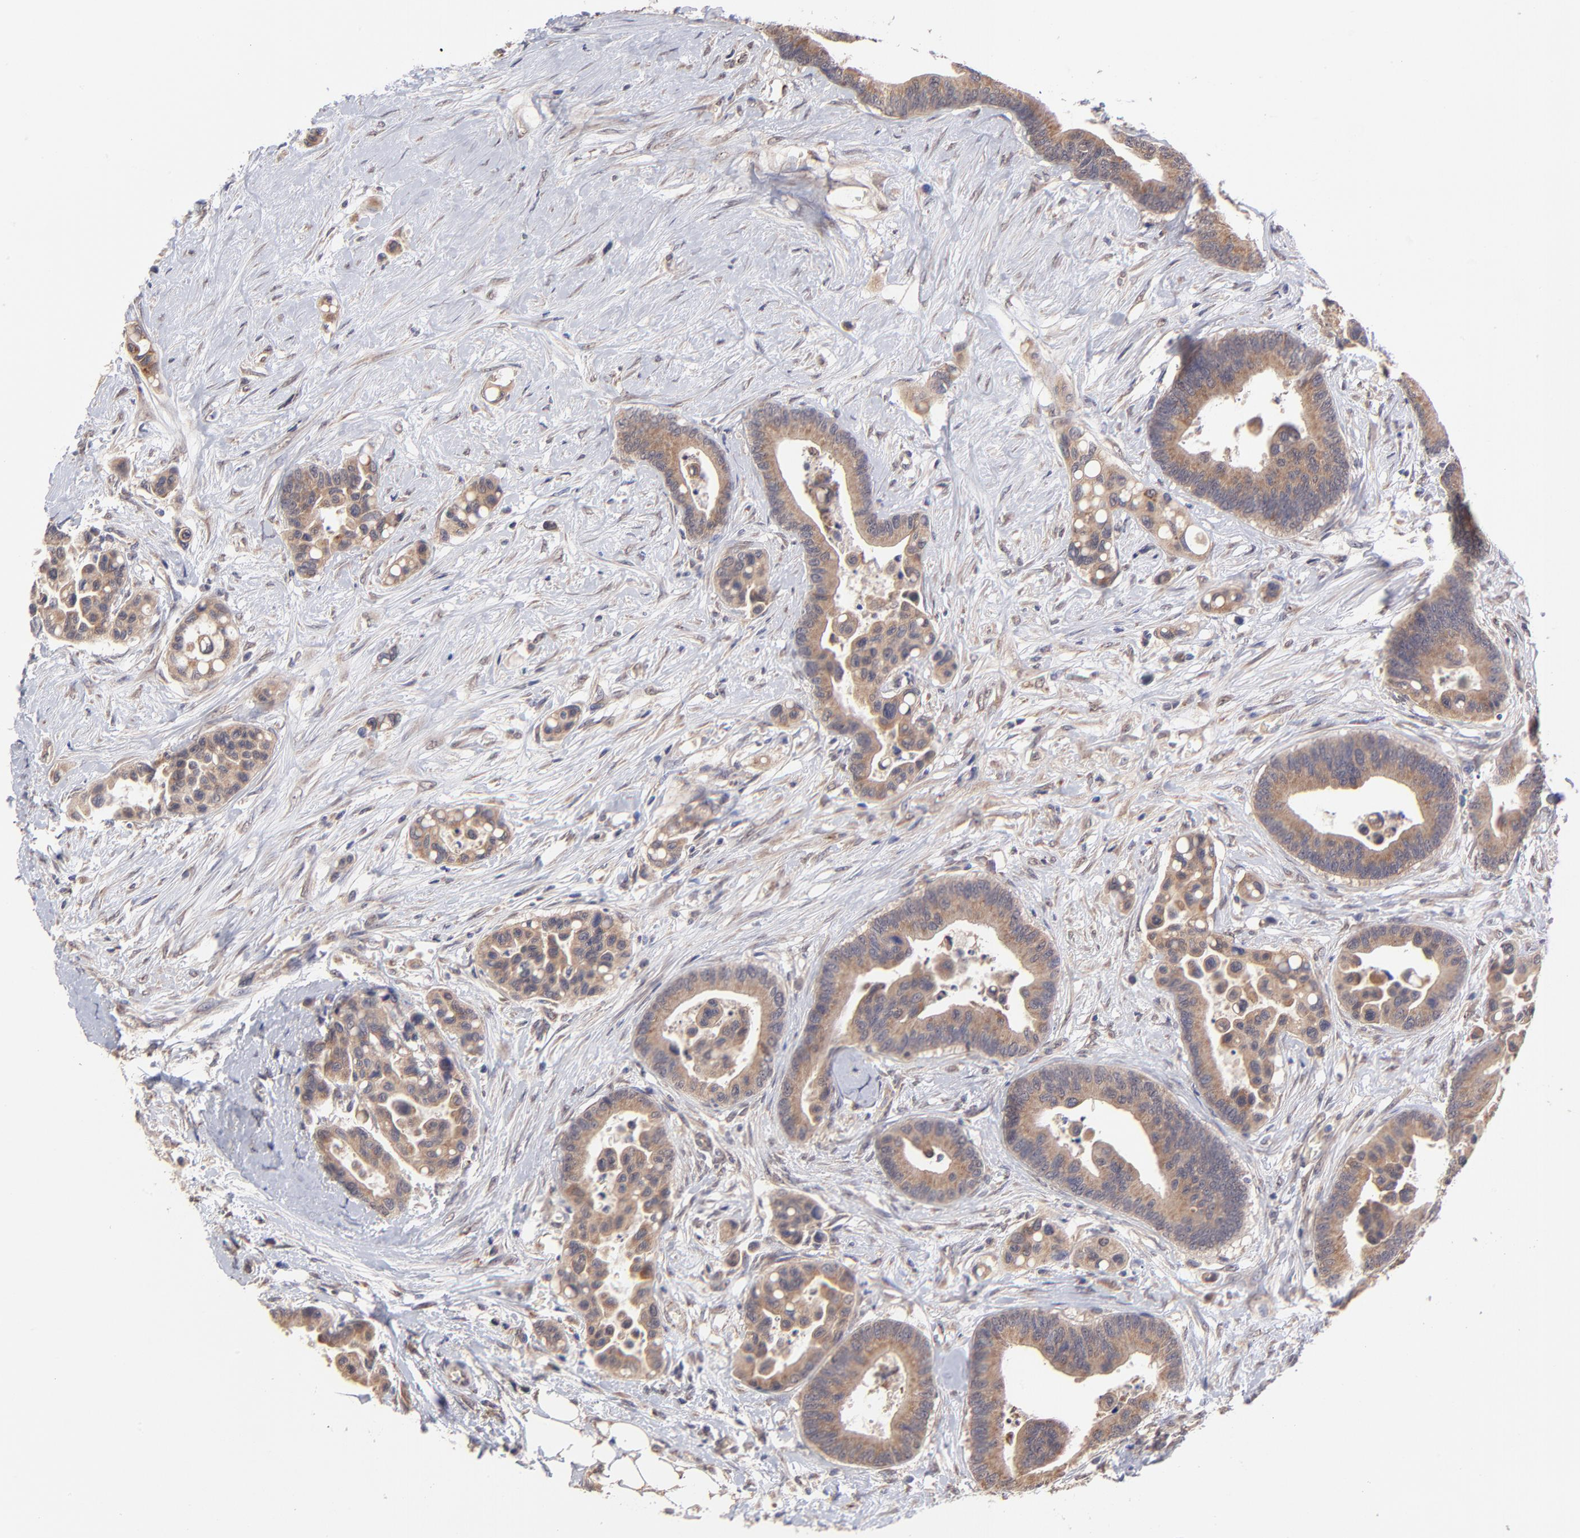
{"staining": {"intensity": "strong", "quantity": ">75%", "location": "cytoplasmic/membranous"}, "tissue": "colorectal cancer", "cell_type": "Tumor cells", "image_type": "cancer", "snomed": [{"axis": "morphology", "description": "Adenocarcinoma, NOS"}, {"axis": "topography", "description": "Colon"}], "caption": "Brown immunohistochemical staining in adenocarcinoma (colorectal) reveals strong cytoplasmic/membranous staining in about >75% of tumor cells.", "gene": "UBE2H", "patient": {"sex": "male", "age": 82}}